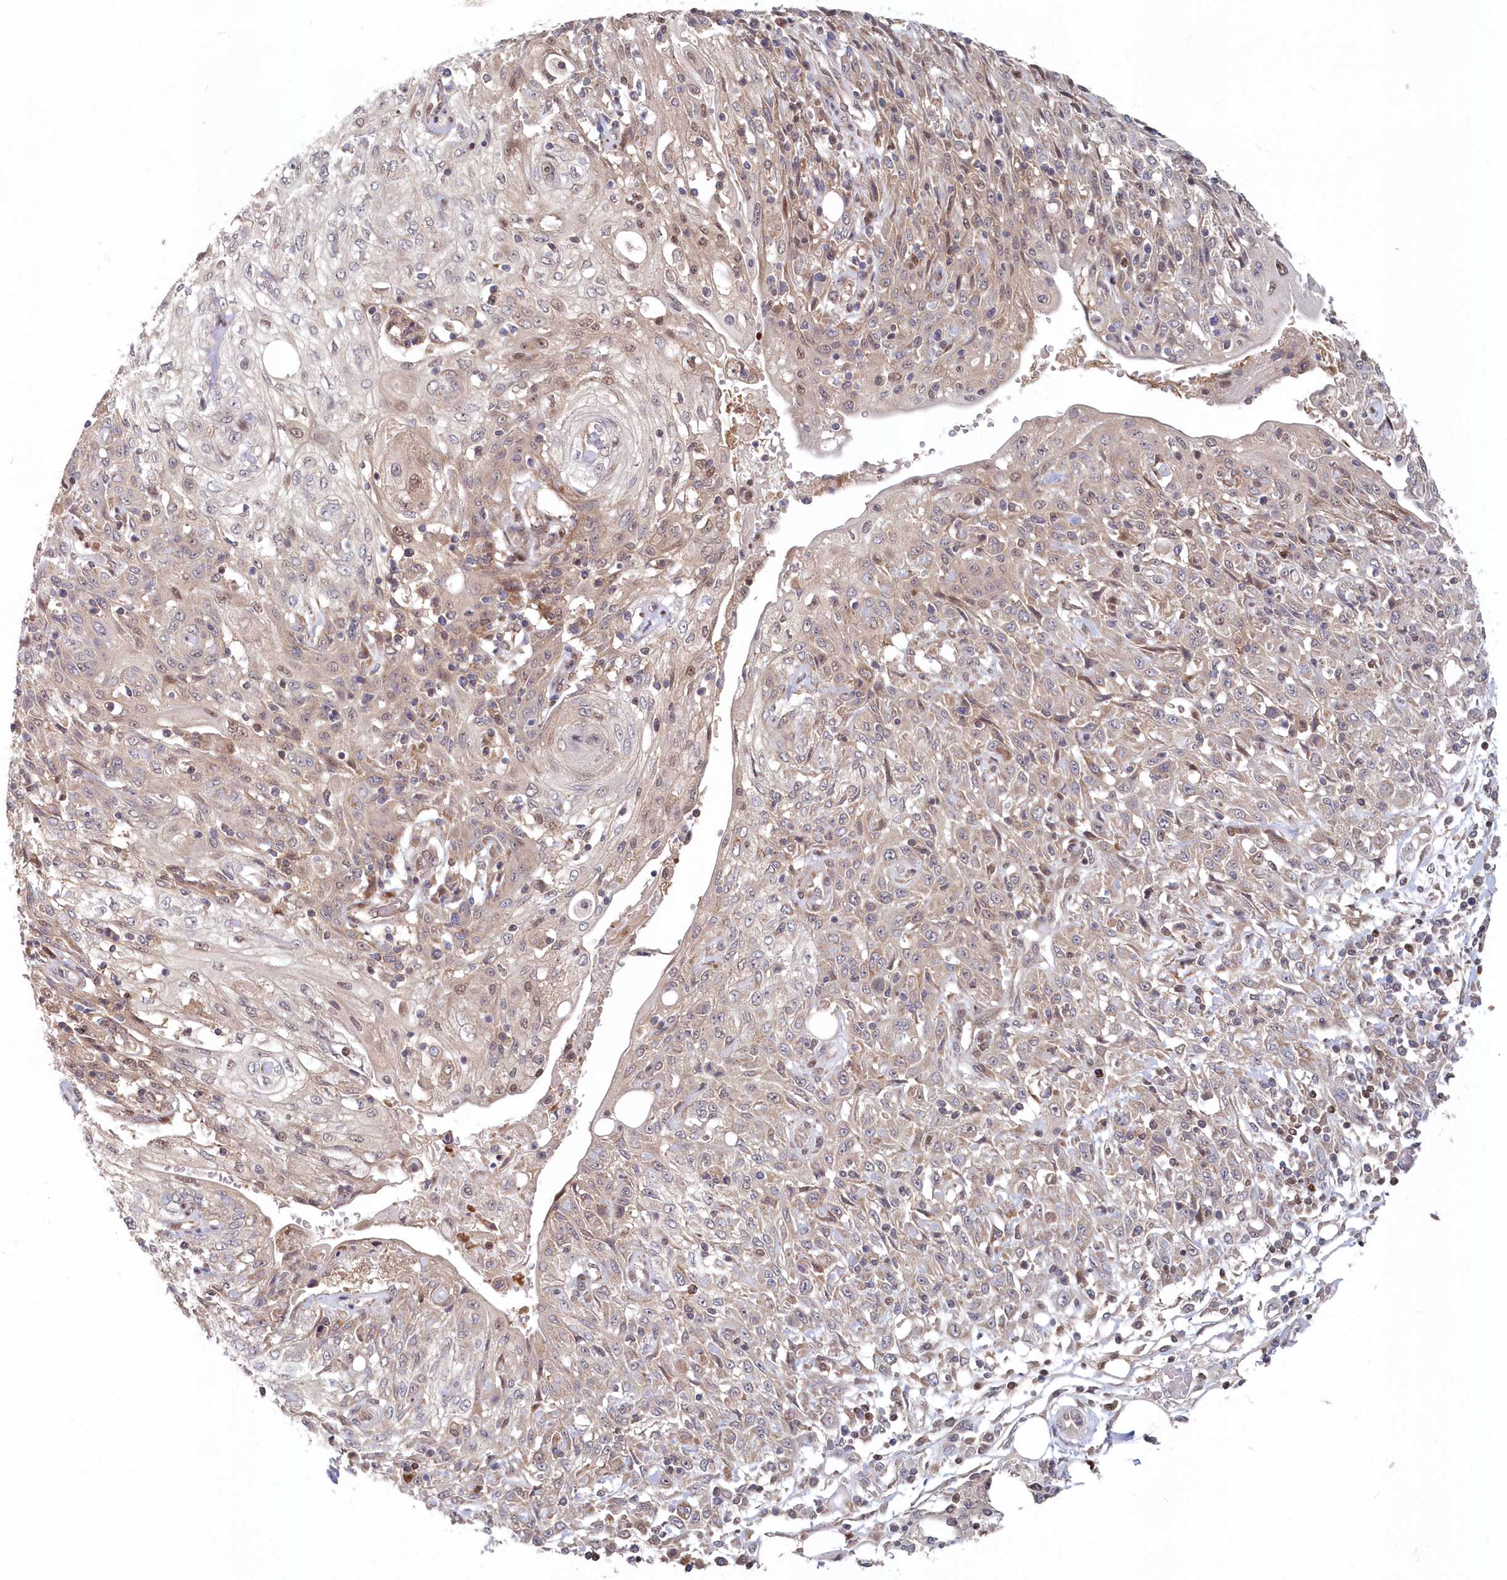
{"staining": {"intensity": "negative", "quantity": "none", "location": "none"}, "tissue": "skin cancer", "cell_type": "Tumor cells", "image_type": "cancer", "snomed": [{"axis": "morphology", "description": "Squamous cell carcinoma, NOS"}, {"axis": "morphology", "description": "Squamous cell carcinoma, metastatic, NOS"}, {"axis": "topography", "description": "Skin"}, {"axis": "topography", "description": "Lymph node"}], "caption": "An image of skin cancer stained for a protein exhibits no brown staining in tumor cells.", "gene": "ABHD14B", "patient": {"sex": "male", "age": 75}}